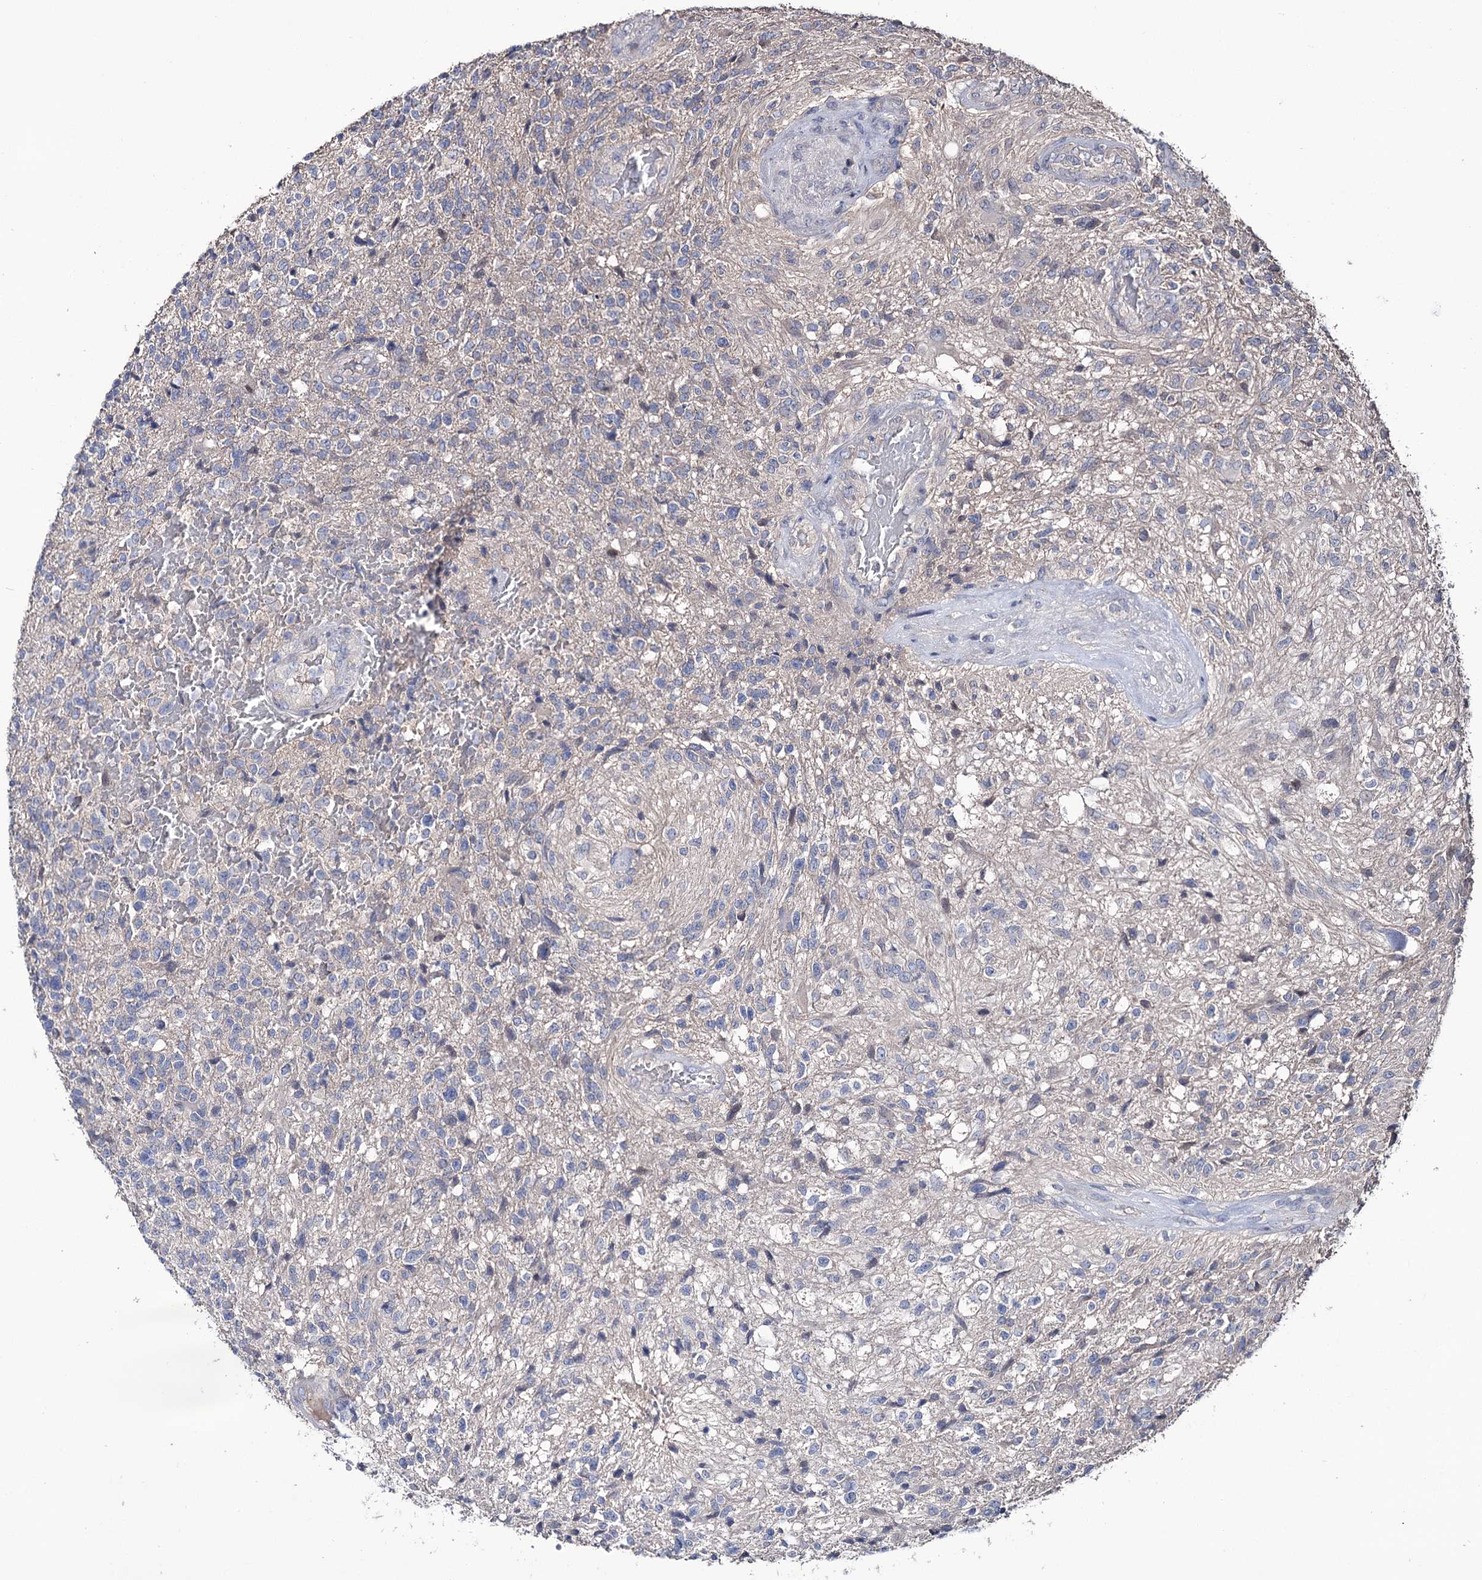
{"staining": {"intensity": "negative", "quantity": "none", "location": "none"}, "tissue": "glioma", "cell_type": "Tumor cells", "image_type": "cancer", "snomed": [{"axis": "morphology", "description": "Glioma, malignant, High grade"}, {"axis": "topography", "description": "Brain"}], "caption": "There is no significant positivity in tumor cells of malignant glioma (high-grade).", "gene": "EPB41L5", "patient": {"sex": "male", "age": 56}}